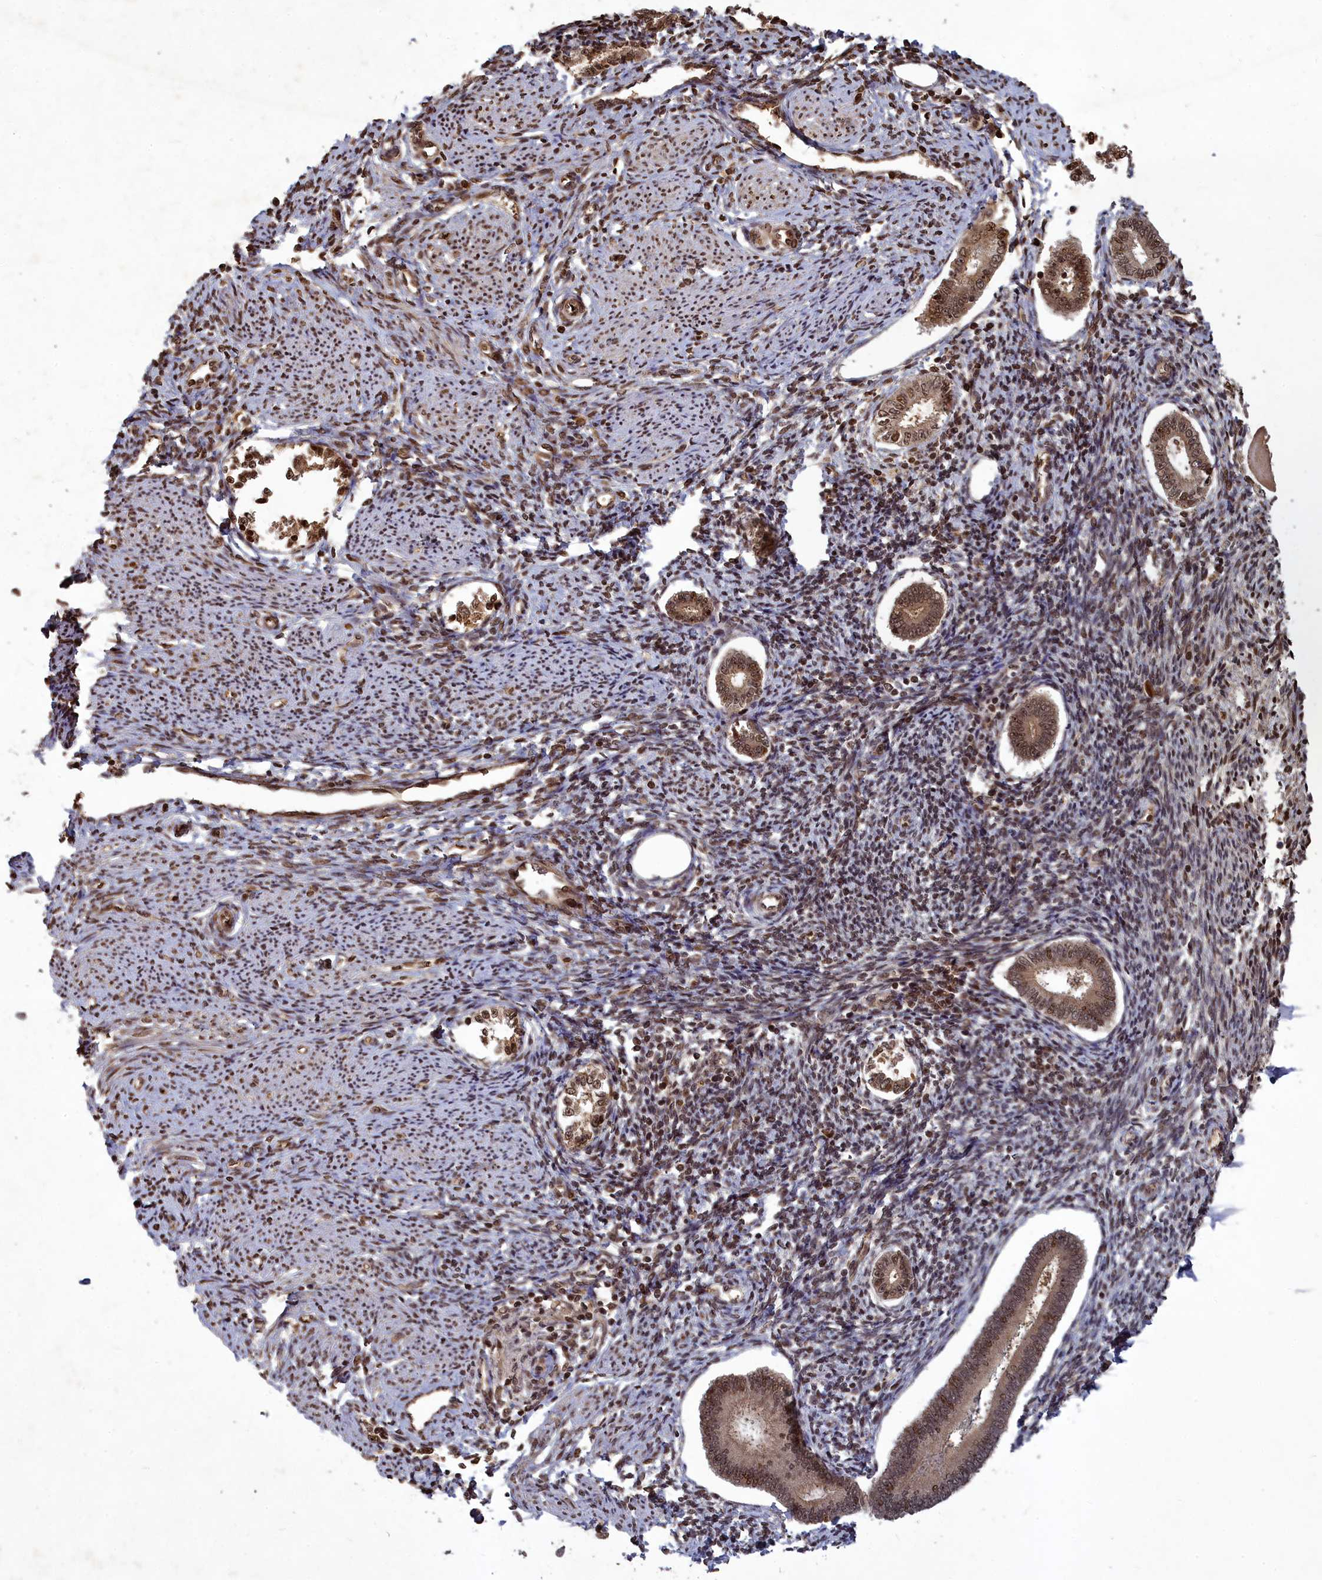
{"staining": {"intensity": "moderate", "quantity": ">75%", "location": "cytoplasmic/membranous,nuclear"}, "tissue": "endometrium", "cell_type": "Cells in endometrial stroma", "image_type": "normal", "snomed": [{"axis": "morphology", "description": "Normal tissue, NOS"}, {"axis": "topography", "description": "Endometrium"}], "caption": "High-power microscopy captured an IHC histopathology image of benign endometrium, revealing moderate cytoplasmic/membranous,nuclear positivity in approximately >75% of cells in endometrial stroma. (brown staining indicates protein expression, while blue staining denotes nuclei).", "gene": "SRMS", "patient": {"sex": "female", "age": 56}}